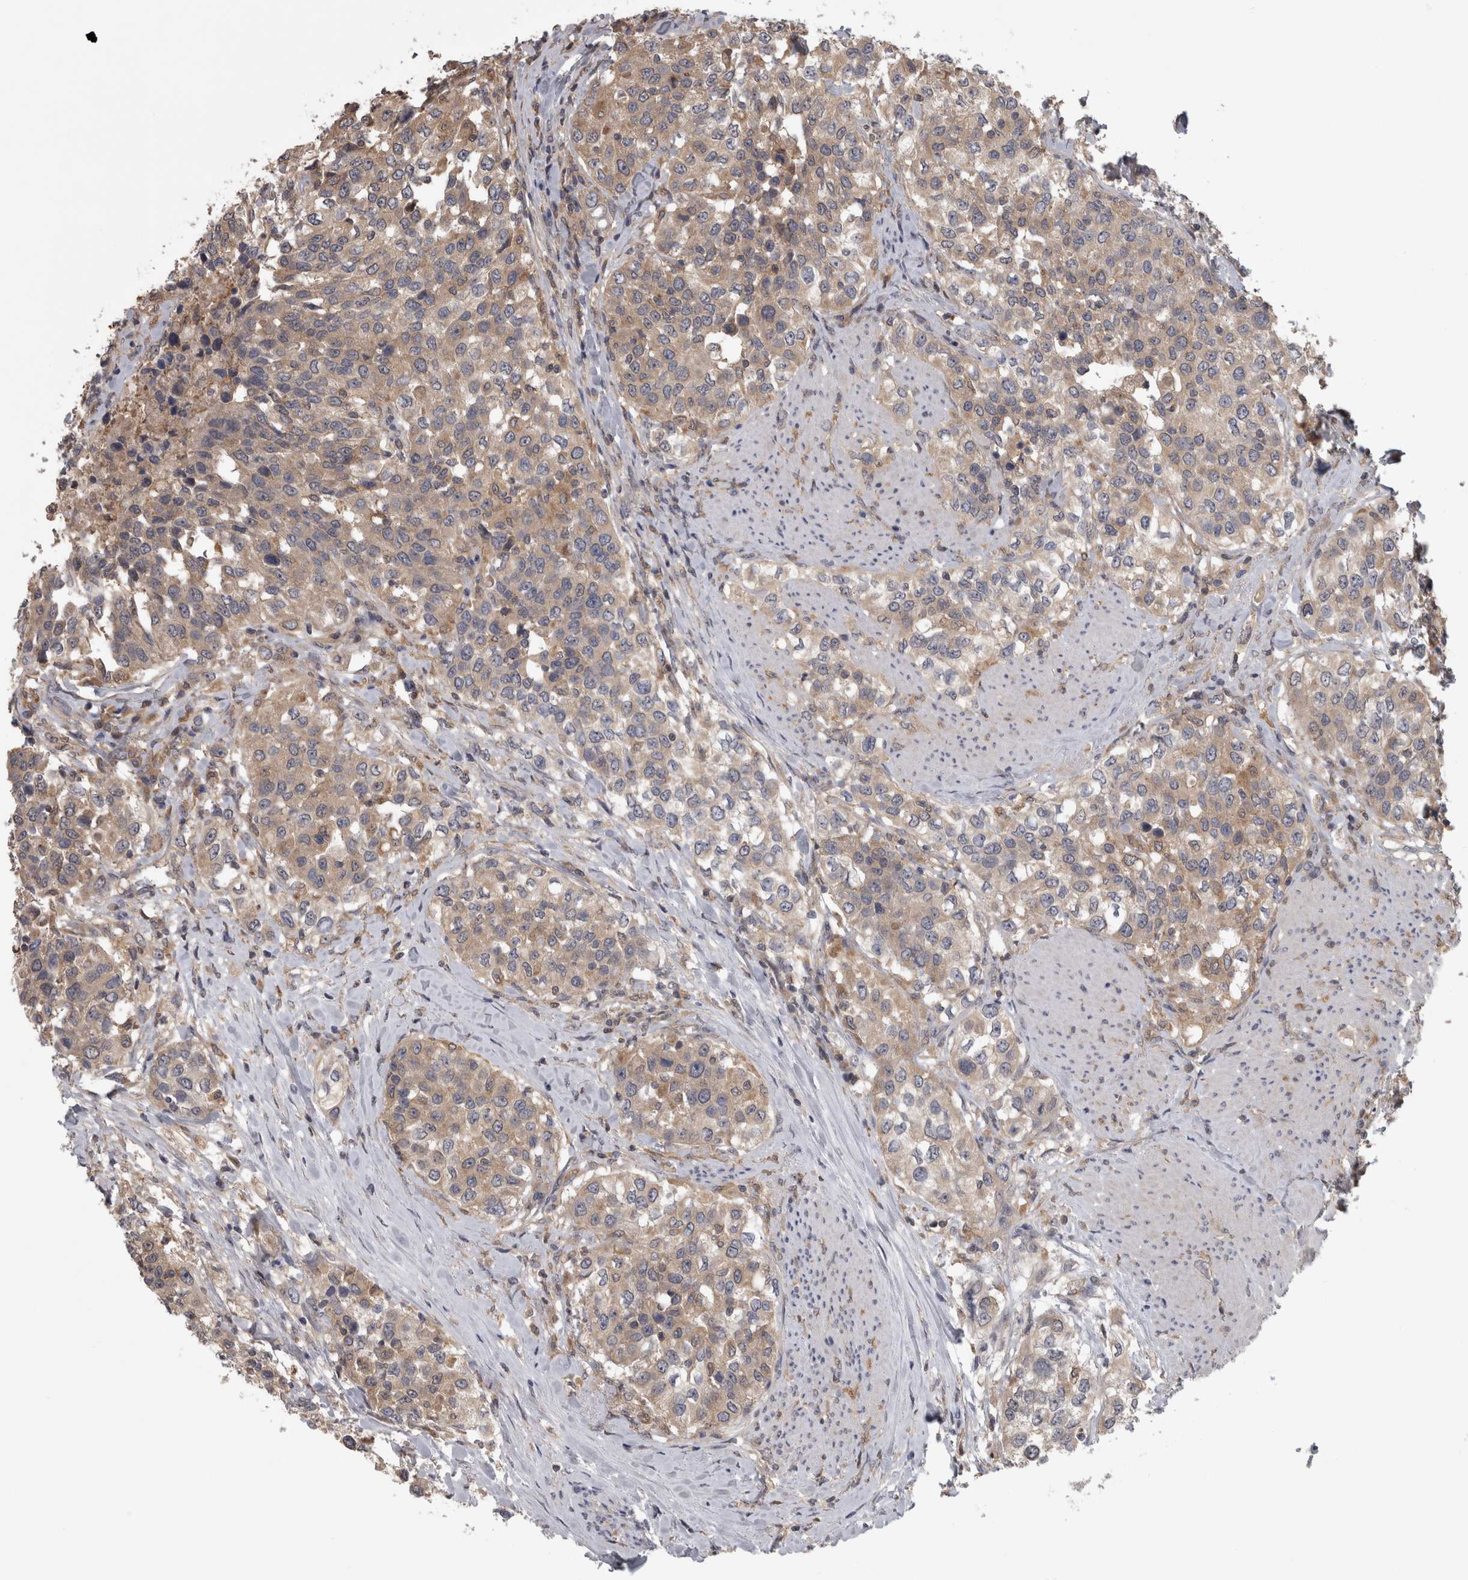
{"staining": {"intensity": "weak", "quantity": ">75%", "location": "cytoplasmic/membranous"}, "tissue": "urothelial cancer", "cell_type": "Tumor cells", "image_type": "cancer", "snomed": [{"axis": "morphology", "description": "Urothelial carcinoma, High grade"}, {"axis": "topography", "description": "Urinary bladder"}], "caption": "A brown stain highlights weak cytoplasmic/membranous positivity of a protein in human urothelial carcinoma (high-grade) tumor cells.", "gene": "APRT", "patient": {"sex": "female", "age": 80}}